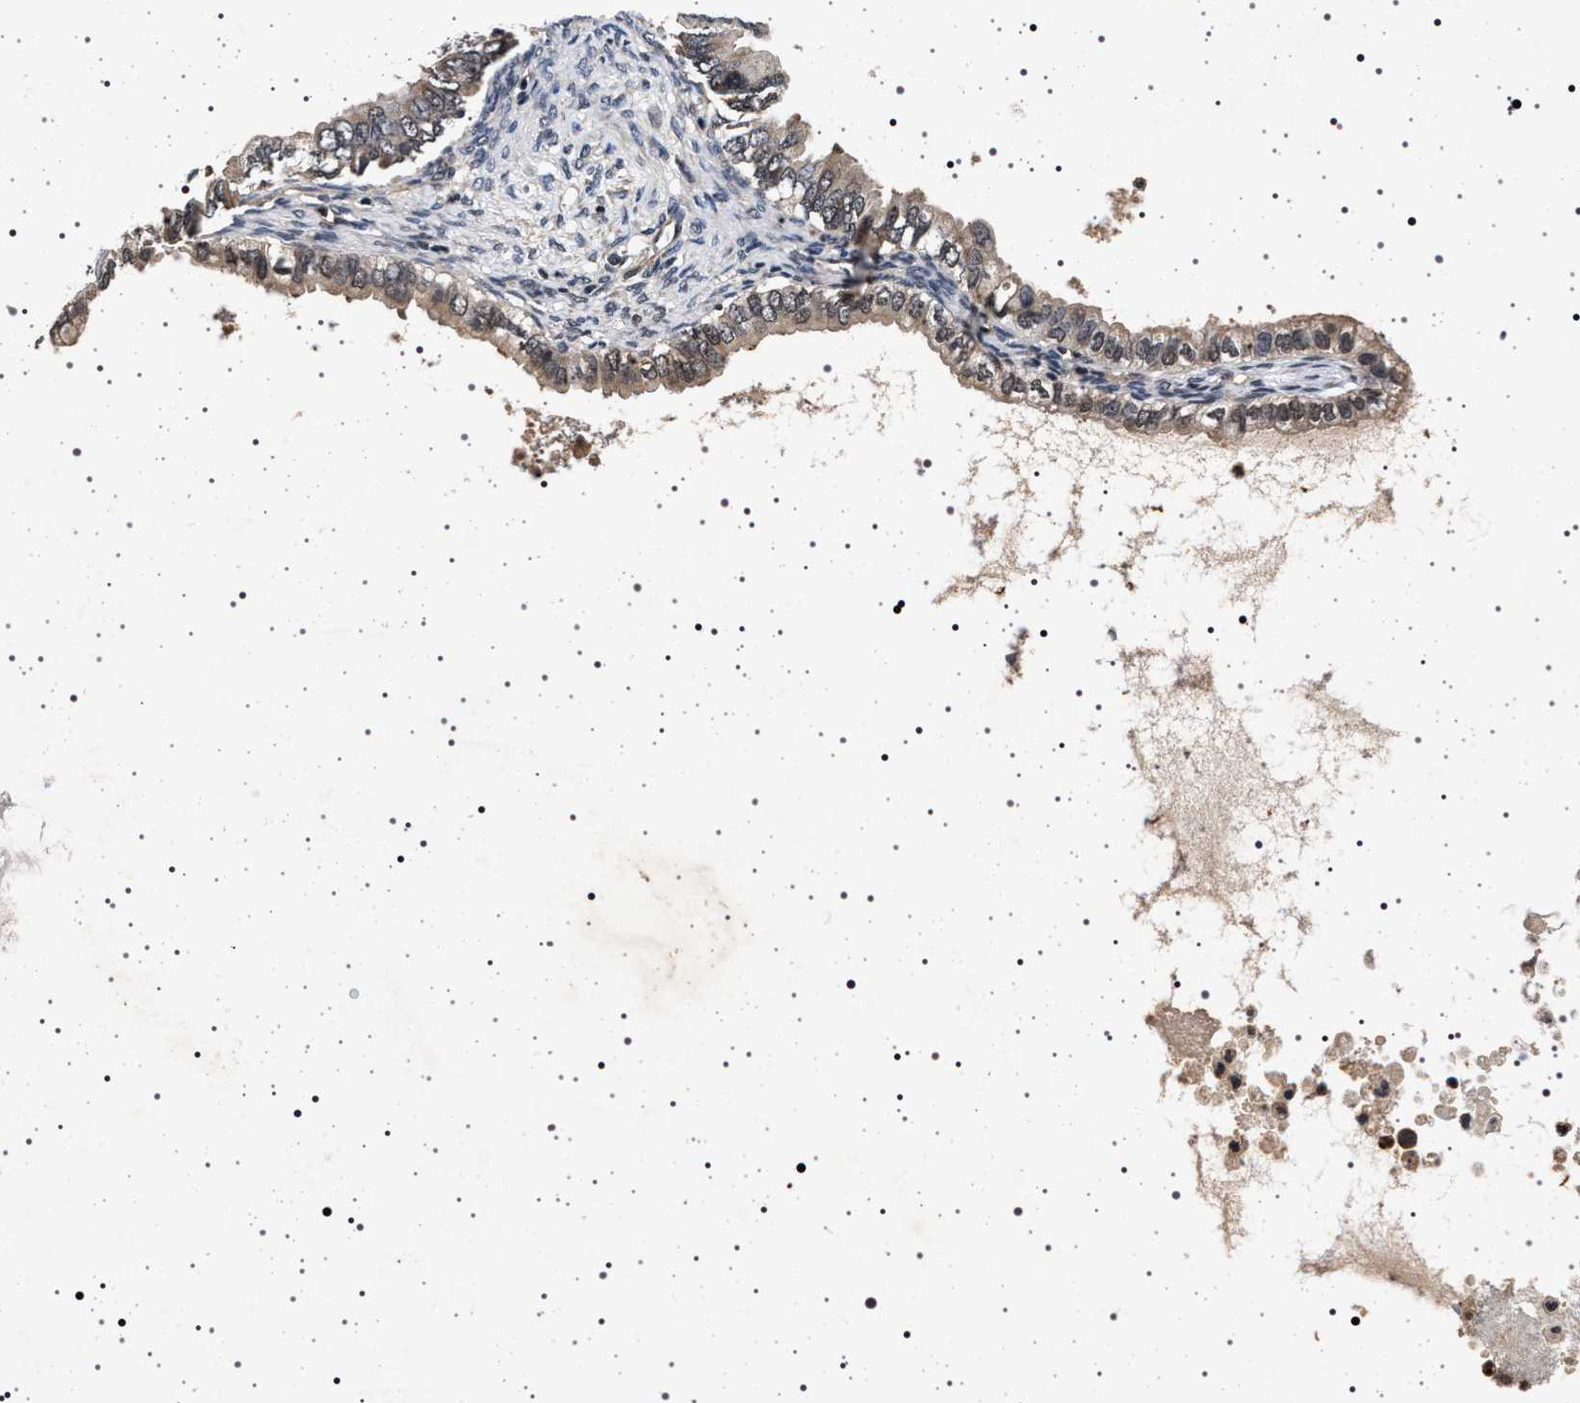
{"staining": {"intensity": "weak", "quantity": "<25%", "location": "cytoplasmic/membranous"}, "tissue": "ovarian cancer", "cell_type": "Tumor cells", "image_type": "cancer", "snomed": [{"axis": "morphology", "description": "Cystadenocarcinoma, mucinous, NOS"}, {"axis": "topography", "description": "Ovary"}], "caption": "A micrograph of human ovarian mucinous cystadenocarcinoma is negative for staining in tumor cells.", "gene": "CDKN1B", "patient": {"sex": "female", "age": 80}}